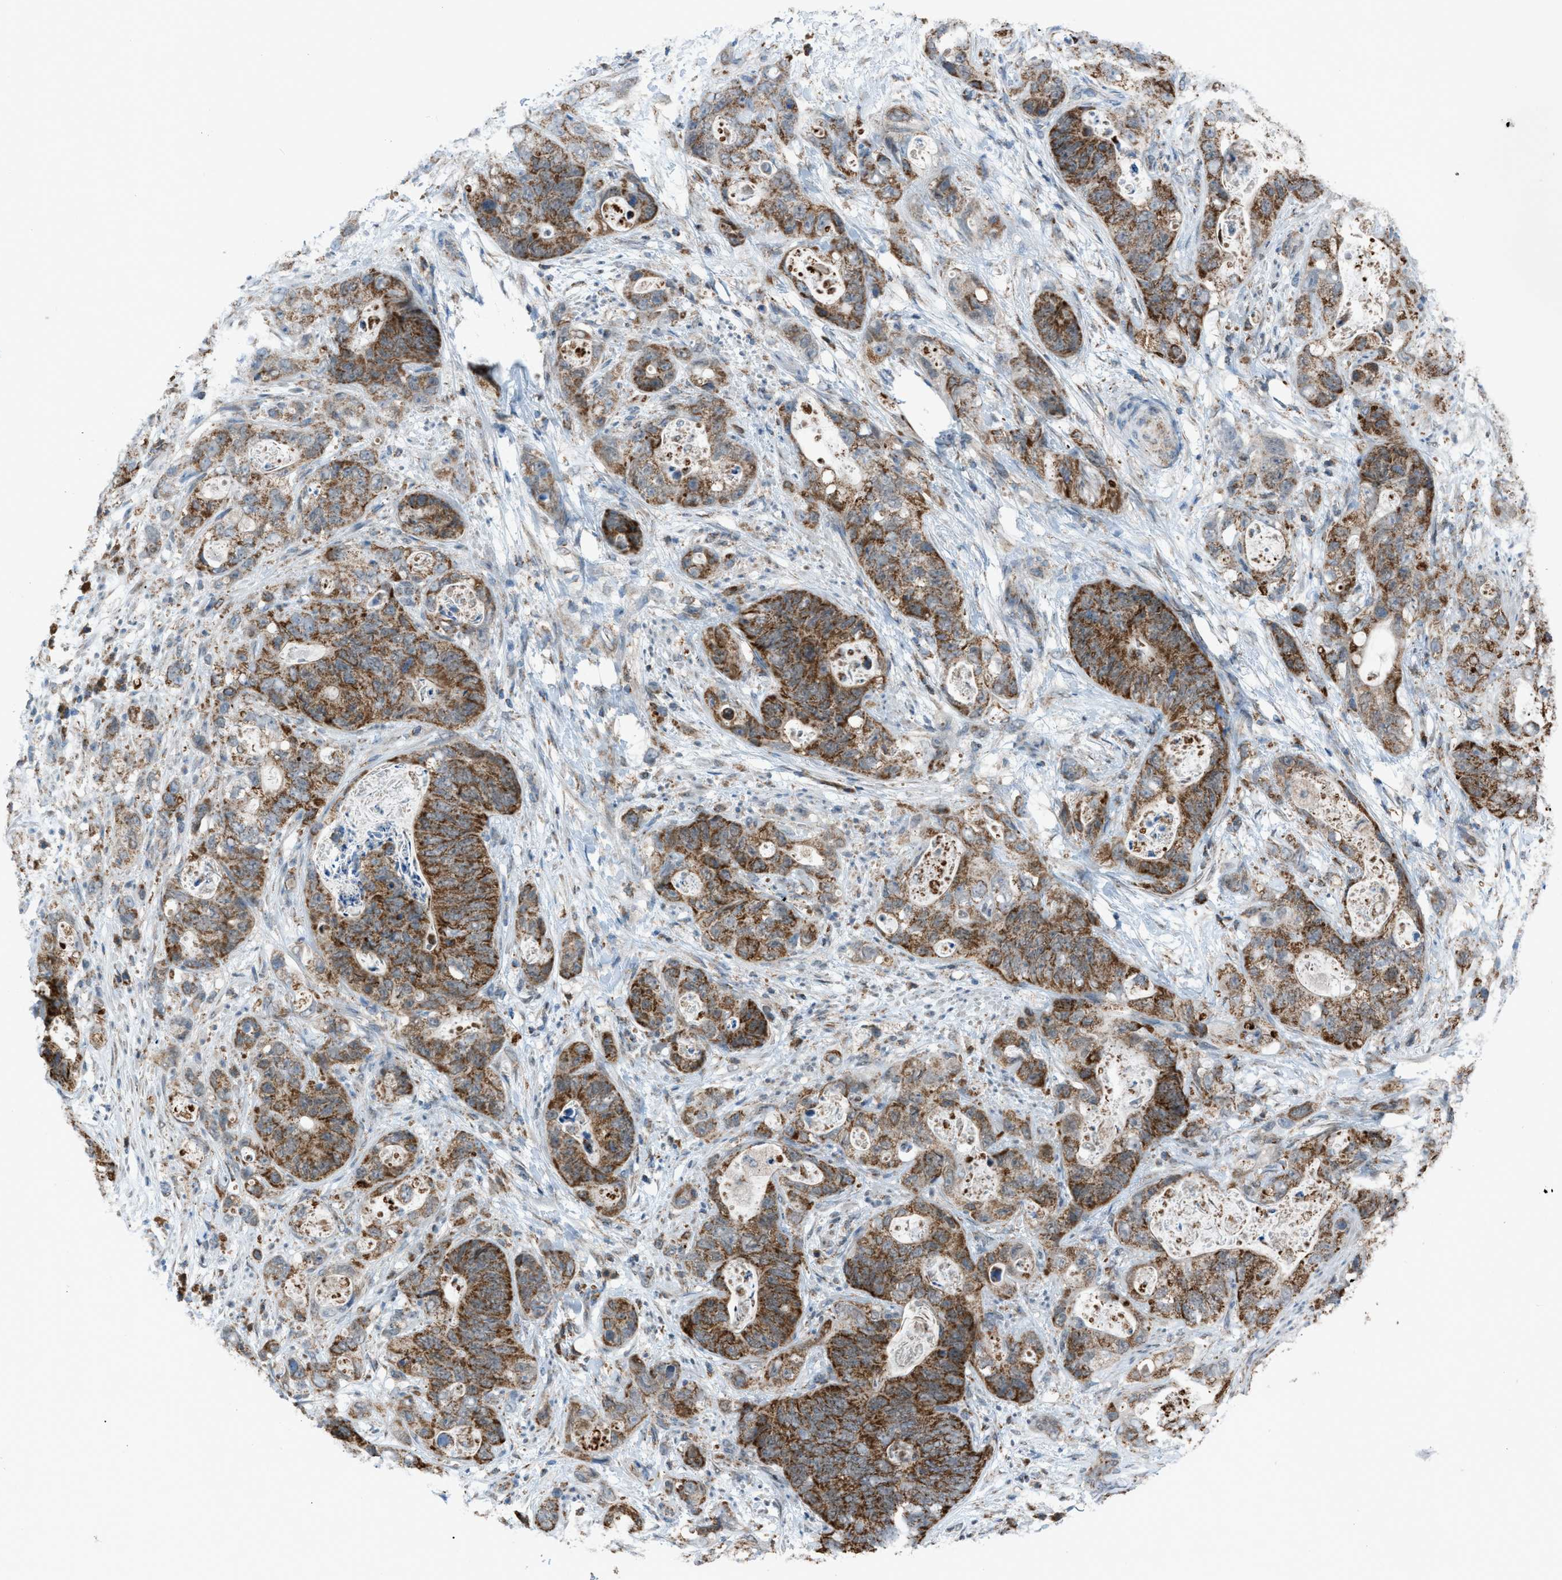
{"staining": {"intensity": "strong", "quantity": ">75%", "location": "cytoplasmic/membranous"}, "tissue": "stomach cancer", "cell_type": "Tumor cells", "image_type": "cancer", "snomed": [{"axis": "morphology", "description": "Adenocarcinoma, NOS"}, {"axis": "topography", "description": "Stomach"}], "caption": "IHC photomicrograph of adenocarcinoma (stomach) stained for a protein (brown), which demonstrates high levels of strong cytoplasmic/membranous staining in approximately >75% of tumor cells.", "gene": "SRM", "patient": {"sex": "female", "age": 89}}